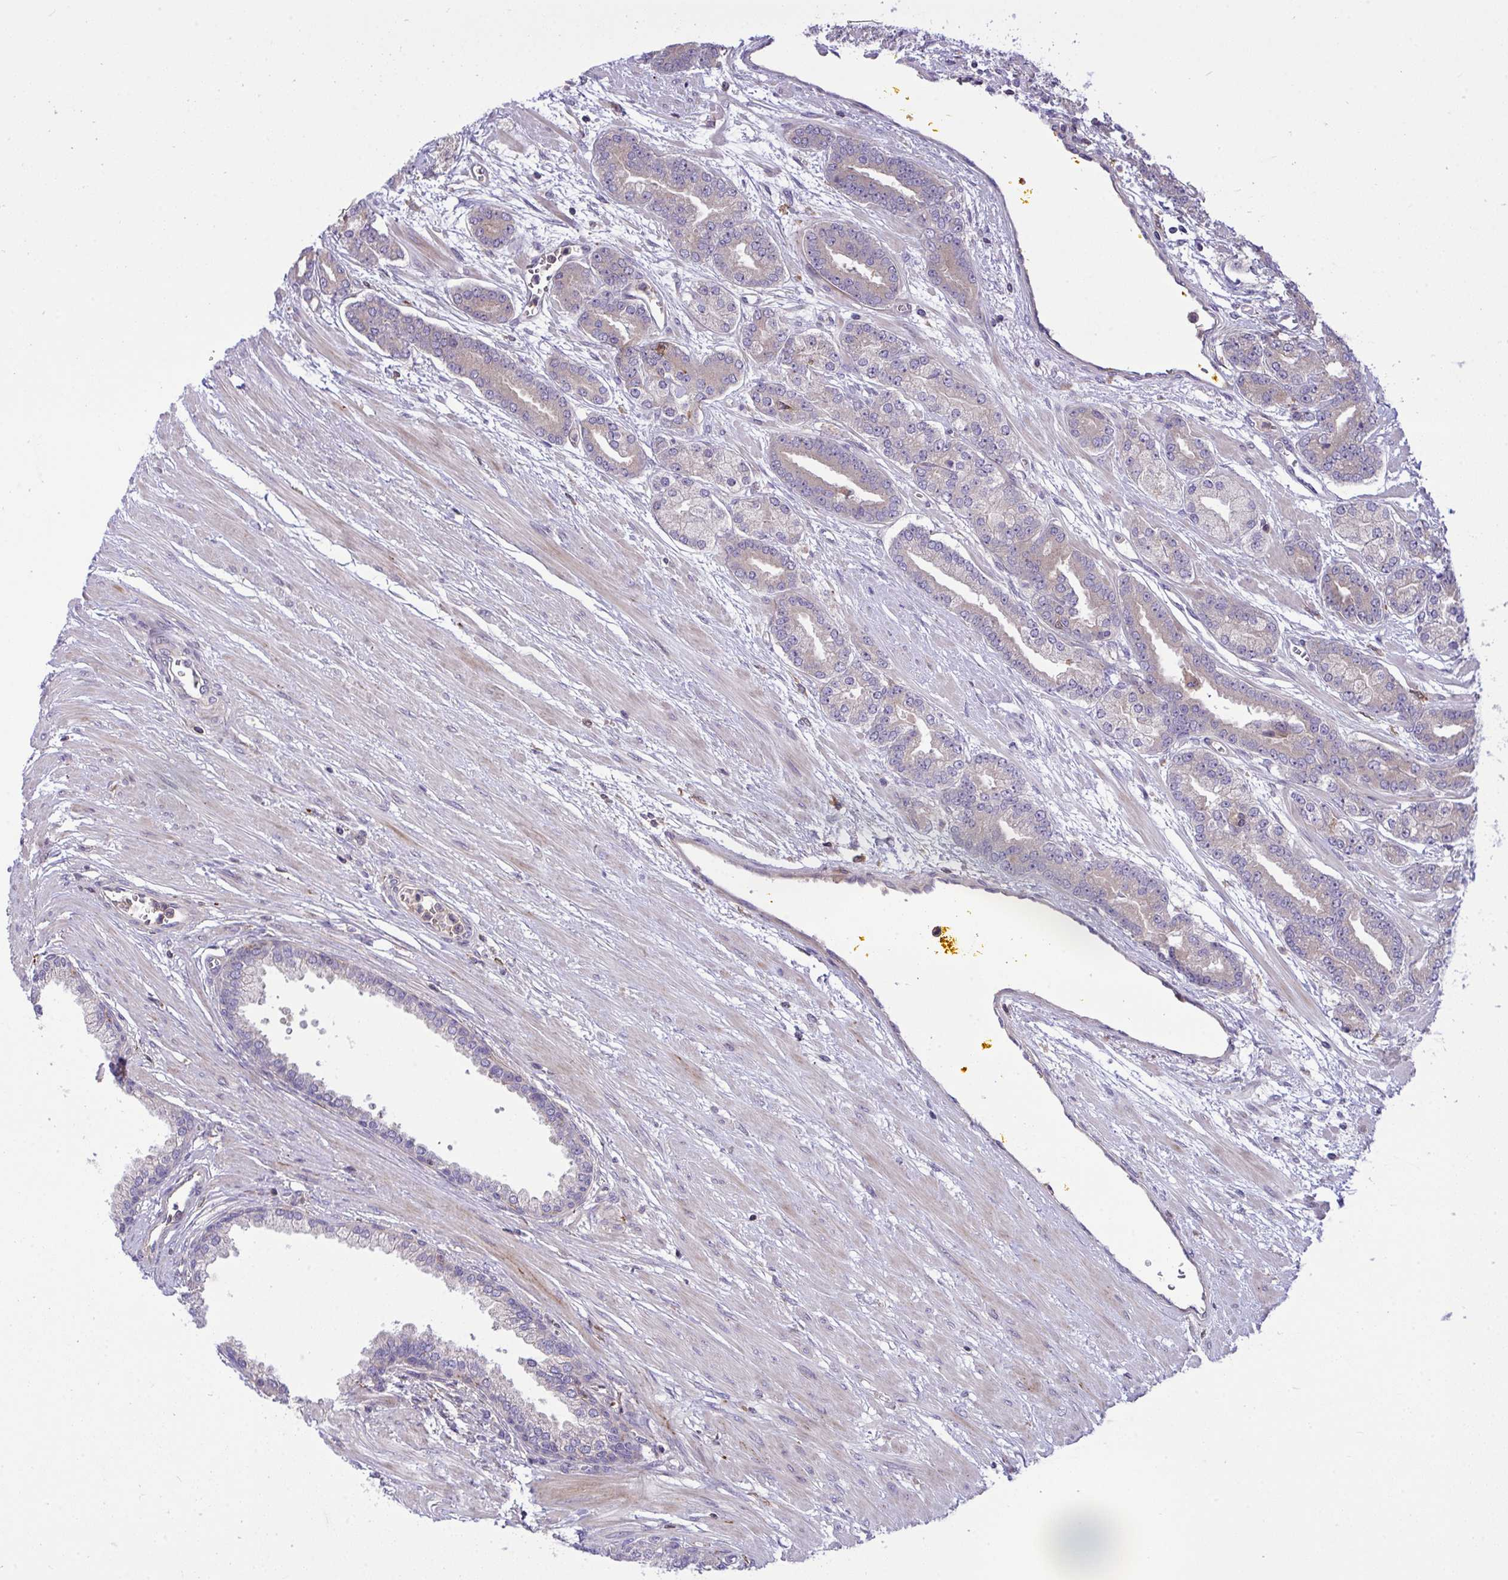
{"staining": {"intensity": "weak", "quantity": "<25%", "location": "cytoplasmic/membranous"}, "tissue": "prostate cancer", "cell_type": "Tumor cells", "image_type": "cancer", "snomed": [{"axis": "morphology", "description": "Adenocarcinoma, High grade"}, {"axis": "topography", "description": "Prostate"}], "caption": "The micrograph demonstrates no staining of tumor cells in prostate high-grade adenocarcinoma. (Immunohistochemistry, brightfield microscopy, high magnification).", "gene": "GRB14", "patient": {"sex": "male", "age": 60}}